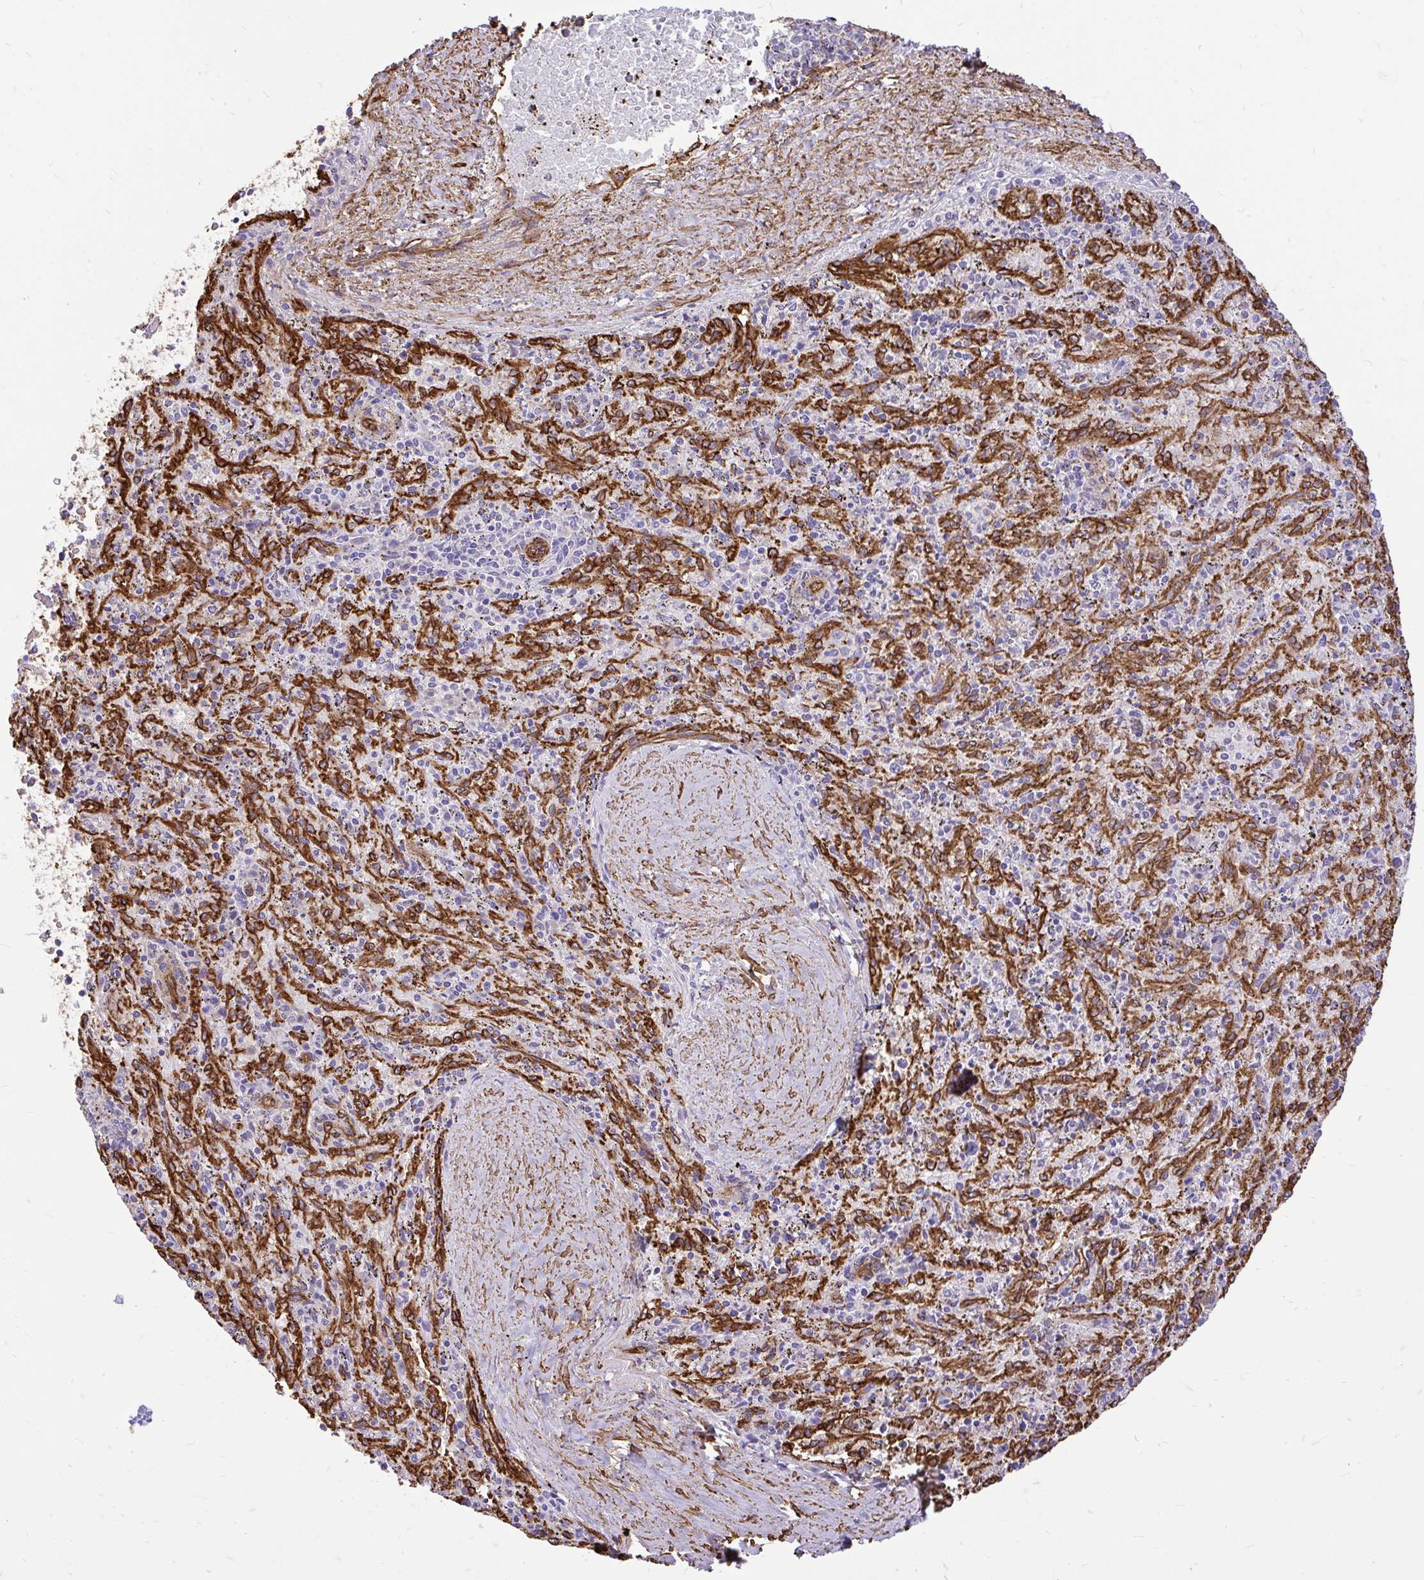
{"staining": {"intensity": "negative", "quantity": "none", "location": "none"}, "tissue": "spleen", "cell_type": "Cells in red pulp", "image_type": "normal", "snomed": [{"axis": "morphology", "description": "Normal tissue, NOS"}, {"axis": "topography", "description": "Spleen"}], "caption": "A high-resolution histopathology image shows immunohistochemistry staining of unremarkable spleen, which reveals no significant staining in cells in red pulp. (Brightfield microscopy of DAB (3,3'-diaminobenzidine) immunohistochemistry at high magnification).", "gene": "PTPRK", "patient": {"sex": "male", "age": 57}}